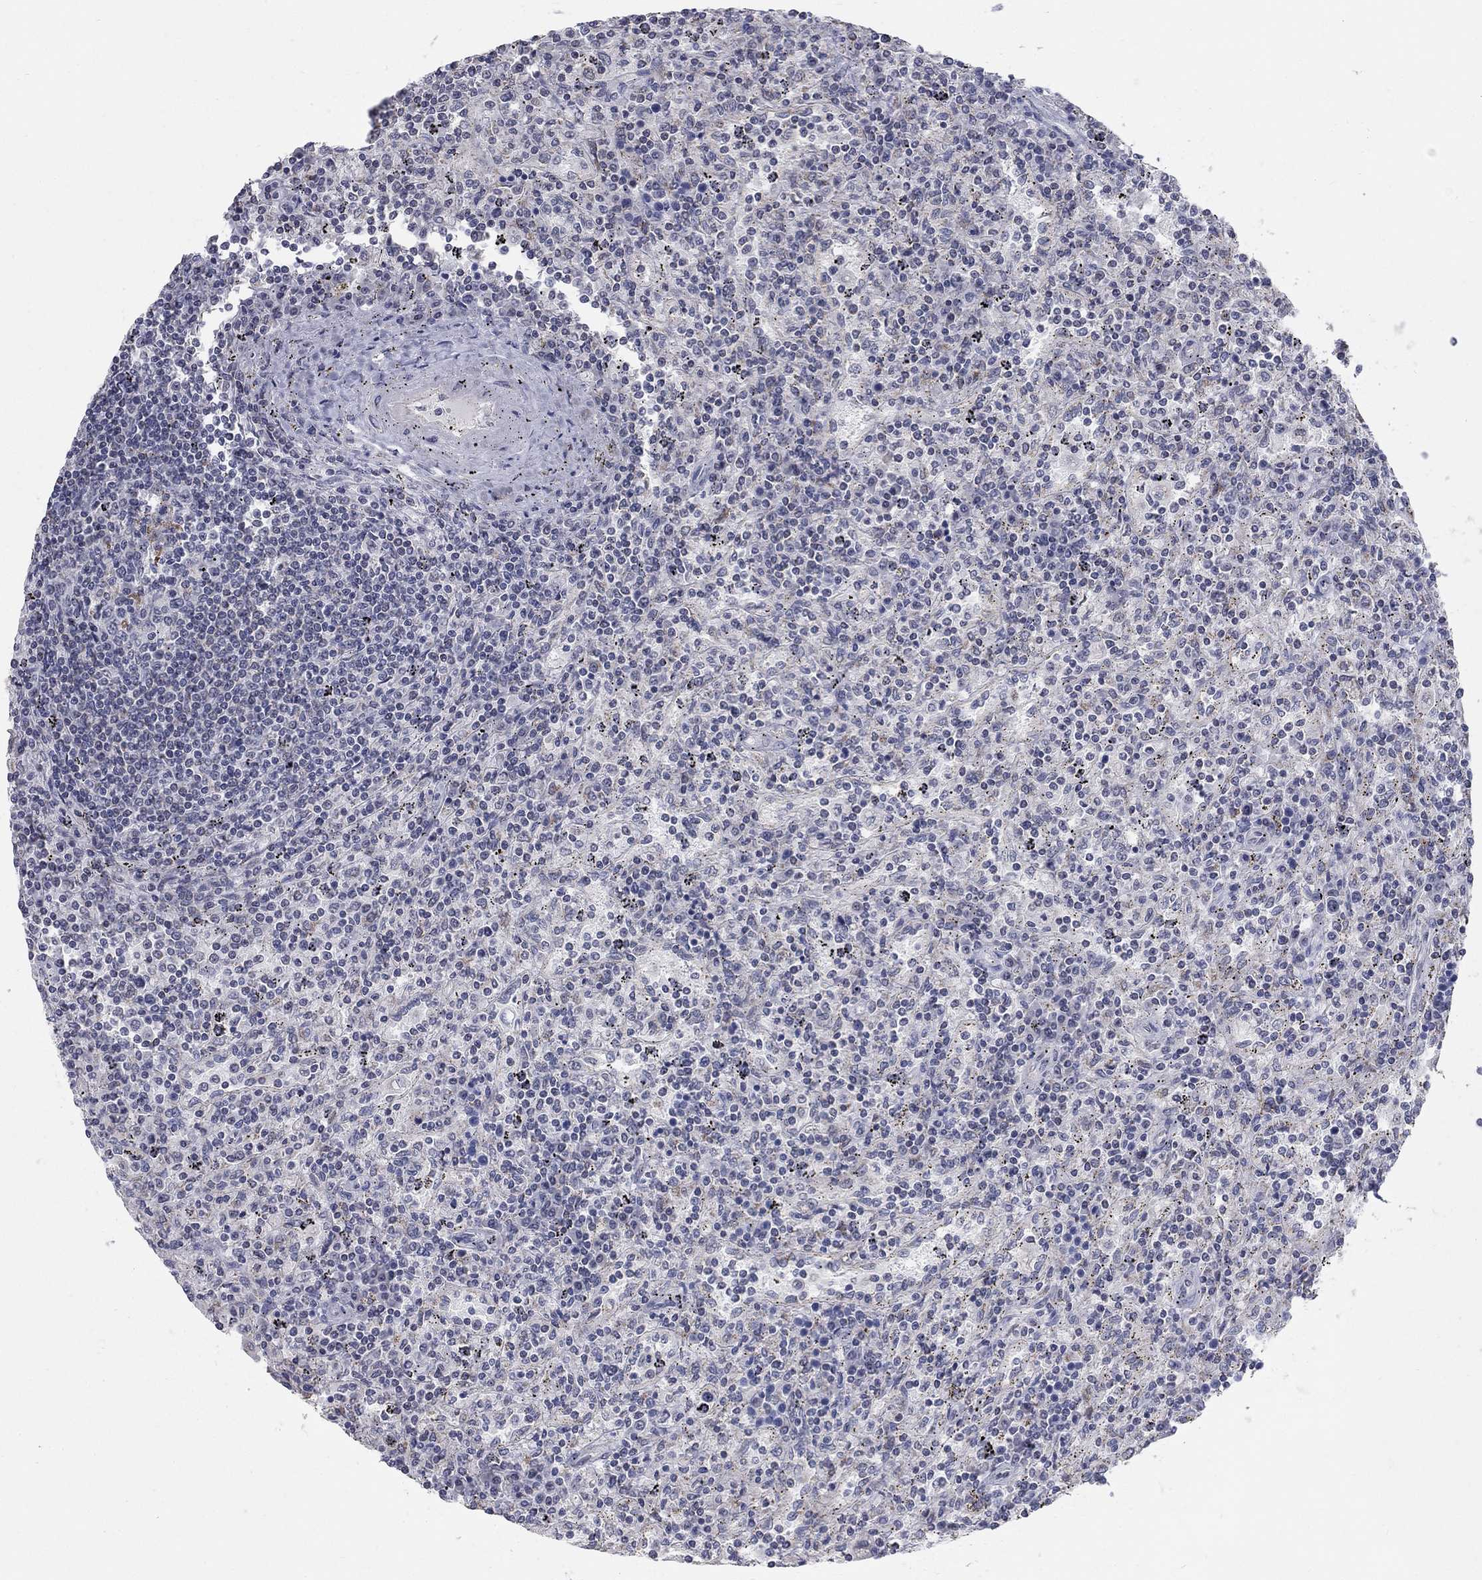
{"staining": {"intensity": "negative", "quantity": "none", "location": "none"}, "tissue": "lymphoma", "cell_type": "Tumor cells", "image_type": "cancer", "snomed": [{"axis": "morphology", "description": "Malignant lymphoma, non-Hodgkin's type, Low grade"}, {"axis": "topography", "description": "Spleen"}], "caption": "High magnification brightfield microscopy of lymphoma stained with DAB (brown) and counterstained with hematoxylin (blue): tumor cells show no significant positivity.", "gene": "GCFC2", "patient": {"sex": "male", "age": 62}}